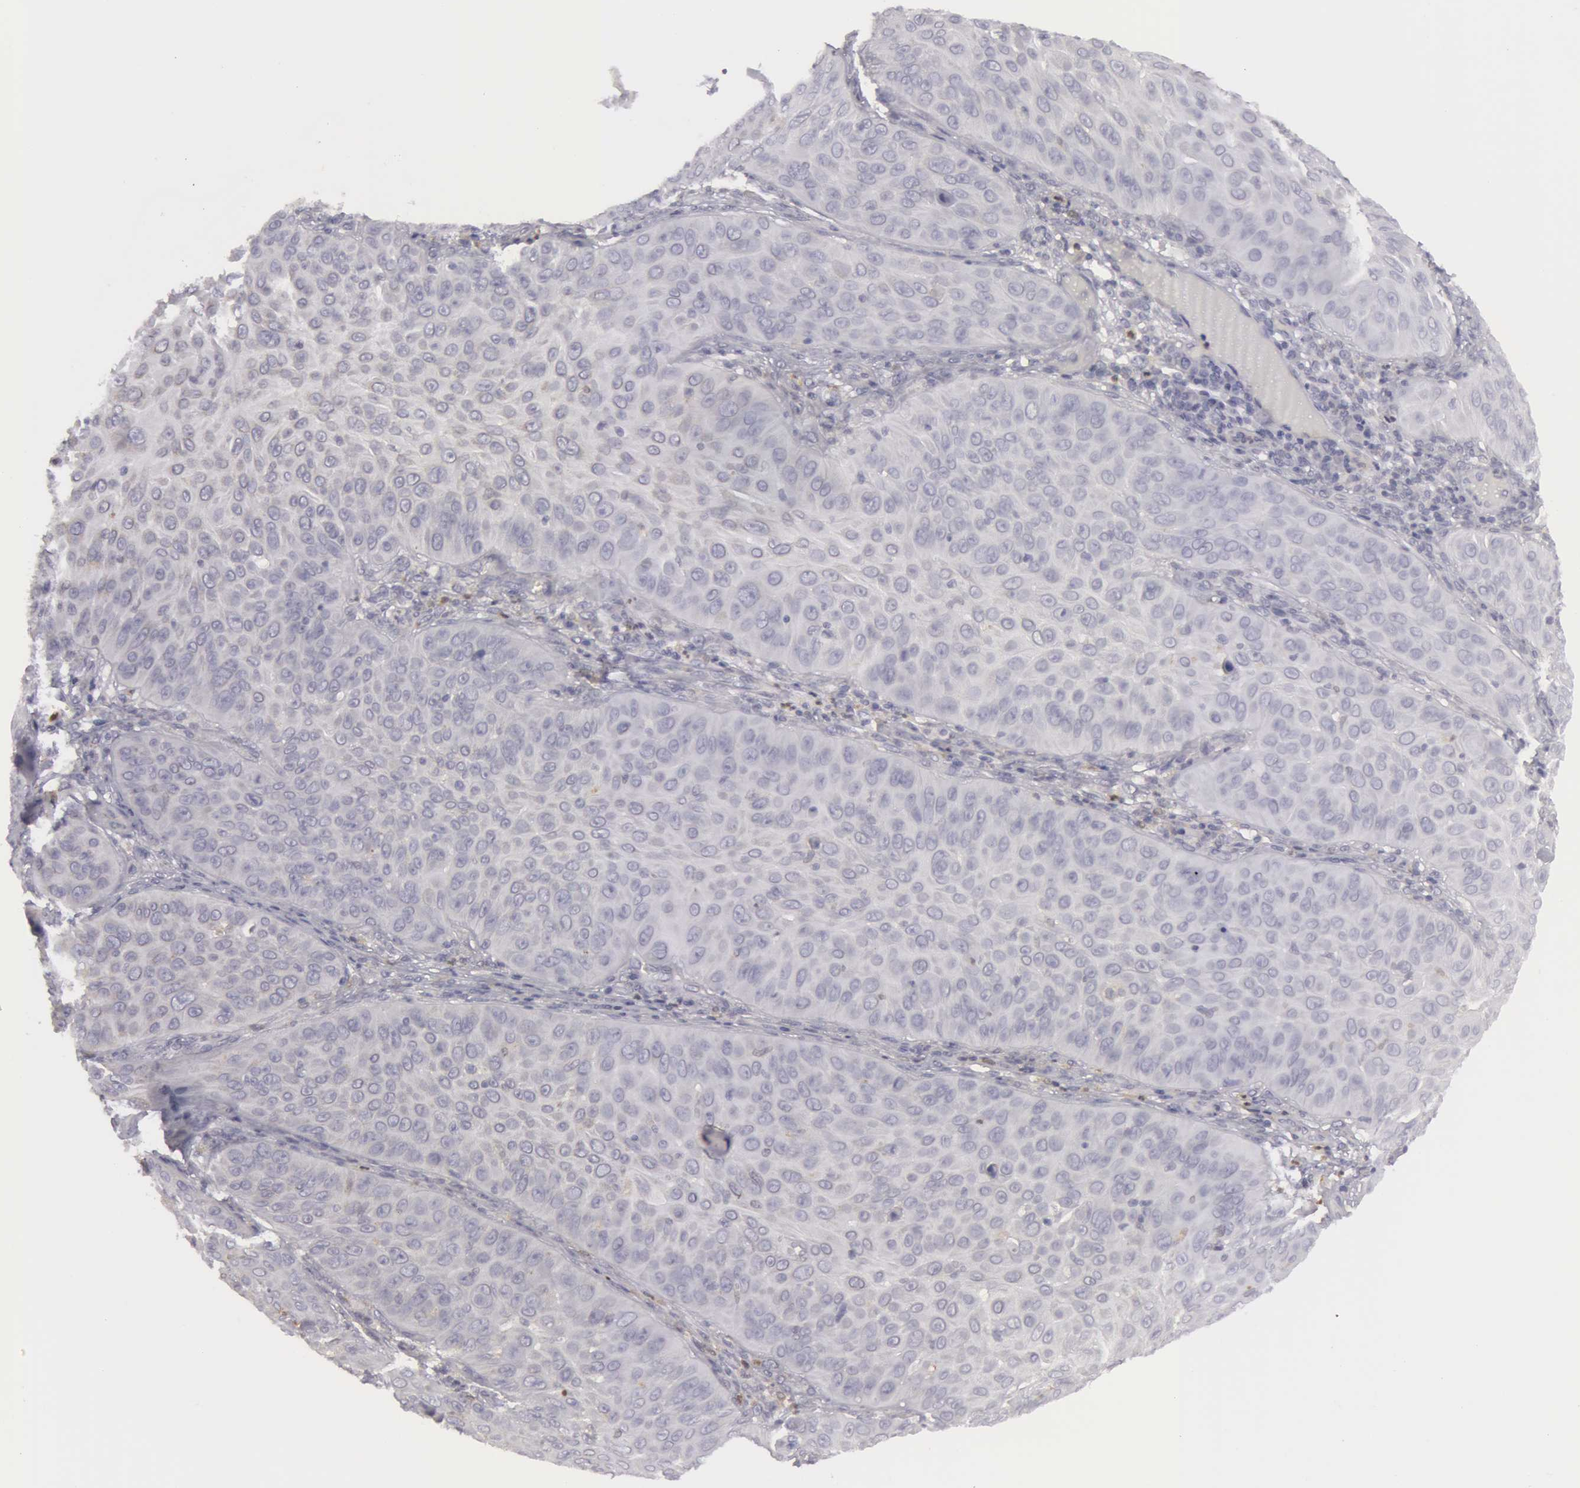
{"staining": {"intensity": "negative", "quantity": "none", "location": "none"}, "tissue": "skin cancer", "cell_type": "Tumor cells", "image_type": "cancer", "snomed": [{"axis": "morphology", "description": "Squamous cell carcinoma, NOS"}, {"axis": "topography", "description": "Skin"}], "caption": "Skin squamous cell carcinoma was stained to show a protein in brown. There is no significant positivity in tumor cells.", "gene": "CAT", "patient": {"sex": "male", "age": 82}}